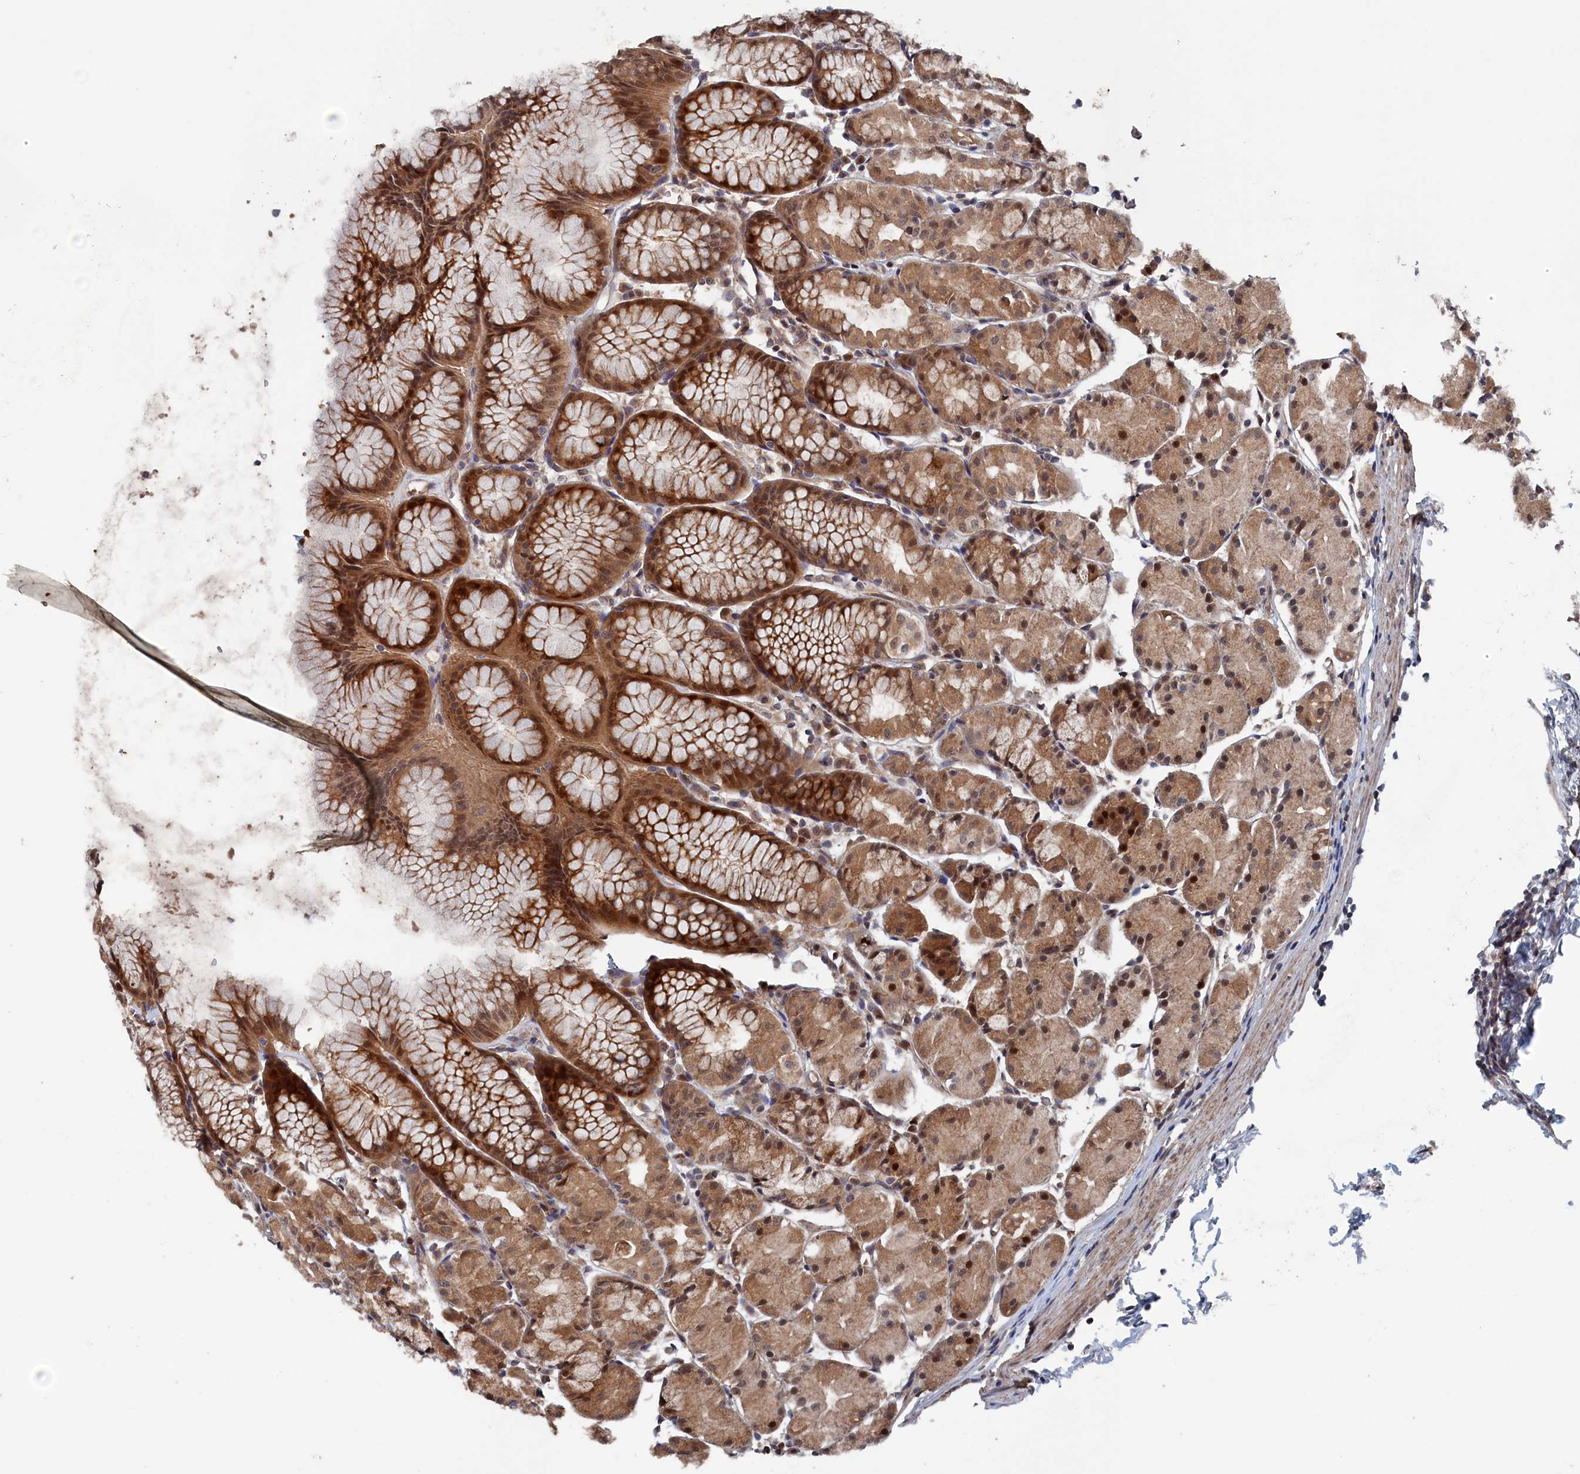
{"staining": {"intensity": "moderate", "quantity": ">75%", "location": "cytoplasmic/membranous,nuclear"}, "tissue": "stomach", "cell_type": "Glandular cells", "image_type": "normal", "snomed": [{"axis": "morphology", "description": "Normal tissue, NOS"}, {"axis": "topography", "description": "Stomach, upper"}], "caption": "A histopathology image of stomach stained for a protein displays moderate cytoplasmic/membranous,nuclear brown staining in glandular cells.", "gene": "ELOVL6", "patient": {"sex": "male", "age": 47}}